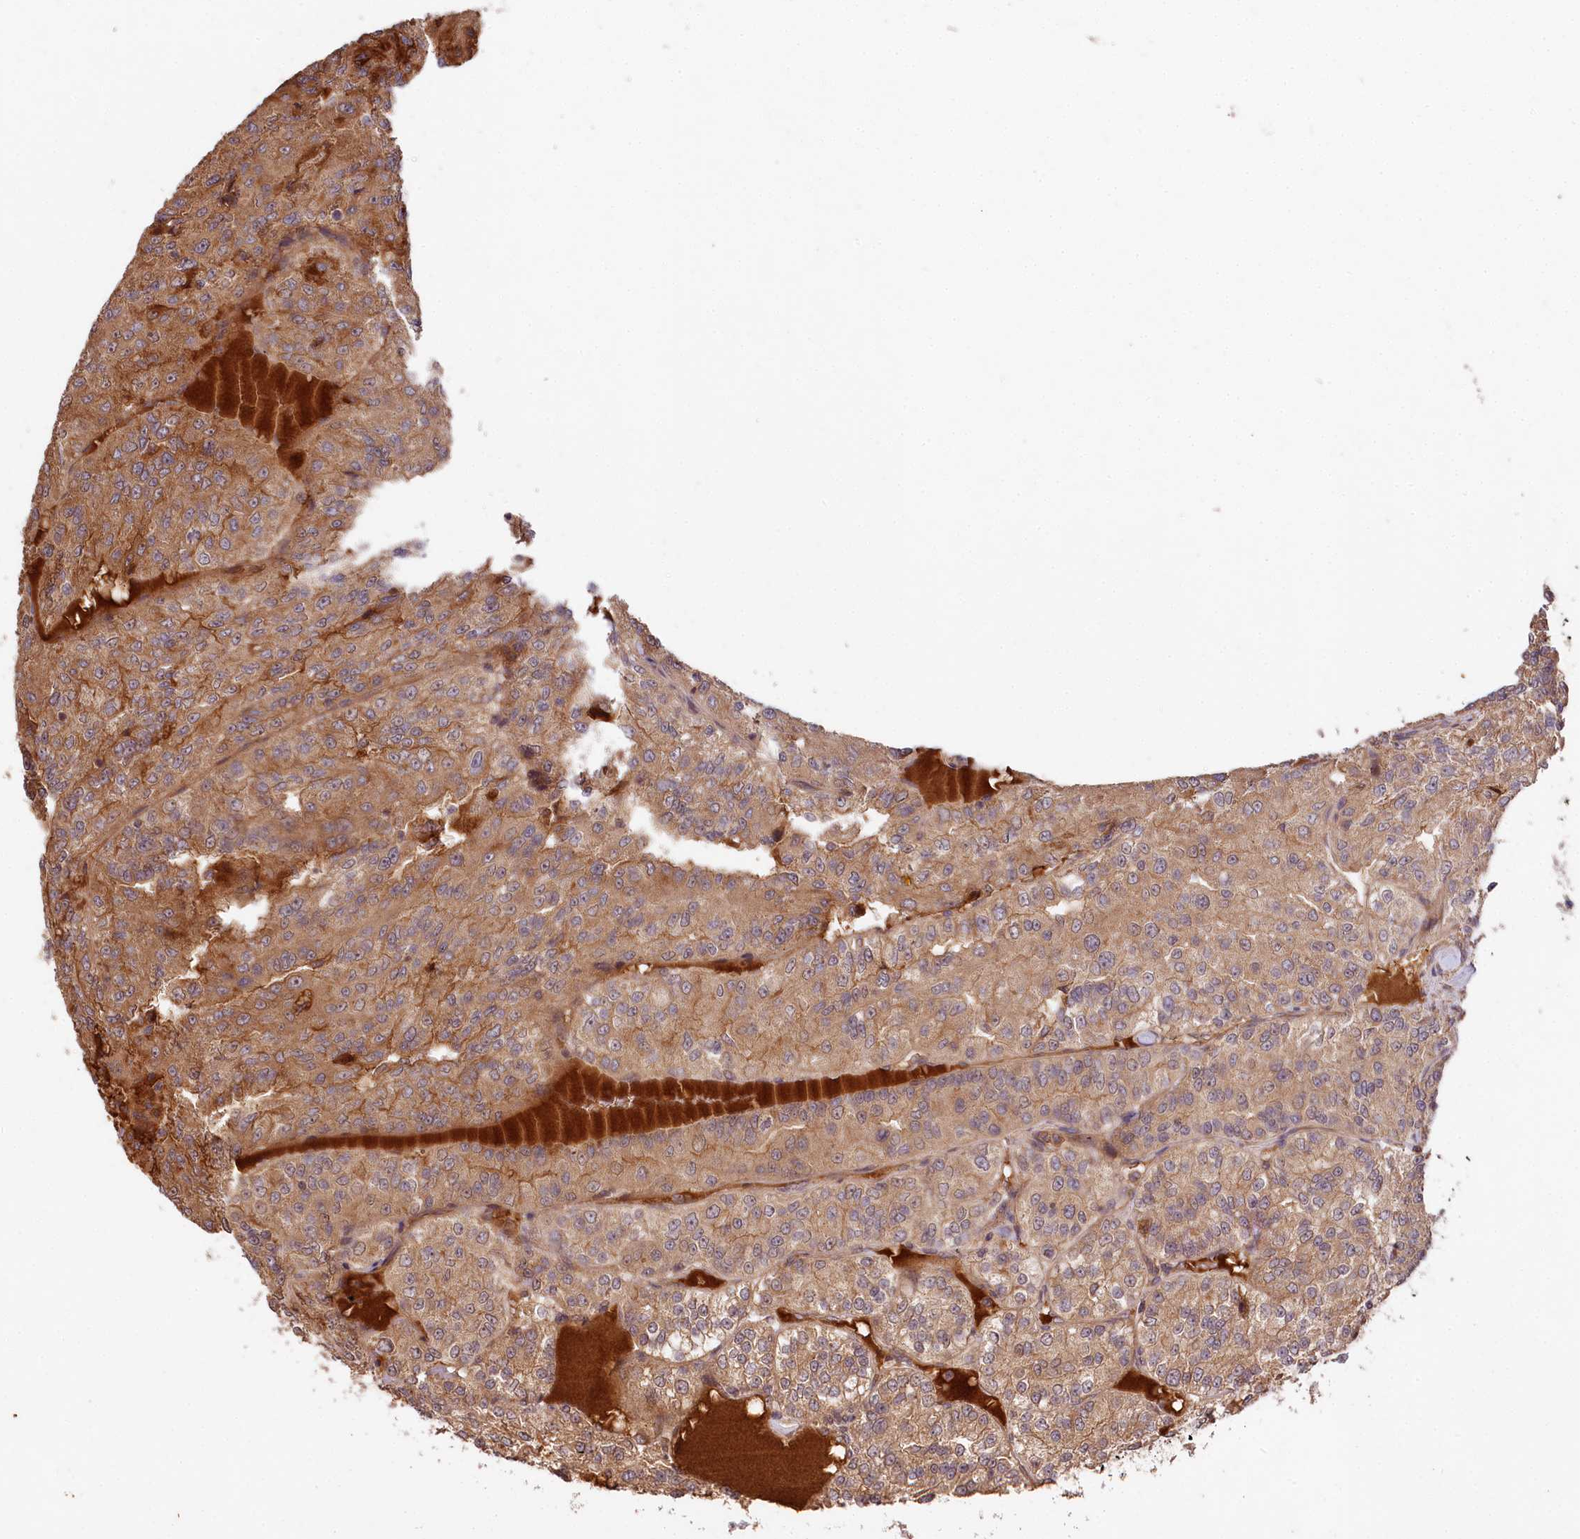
{"staining": {"intensity": "moderate", "quantity": ">75%", "location": "cytoplasmic/membranous"}, "tissue": "renal cancer", "cell_type": "Tumor cells", "image_type": "cancer", "snomed": [{"axis": "morphology", "description": "Adenocarcinoma, NOS"}, {"axis": "topography", "description": "Kidney"}], "caption": "Human renal cancer (adenocarcinoma) stained with a brown dye shows moderate cytoplasmic/membranous positive staining in about >75% of tumor cells.", "gene": "MCF2L2", "patient": {"sex": "female", "age": 63}}